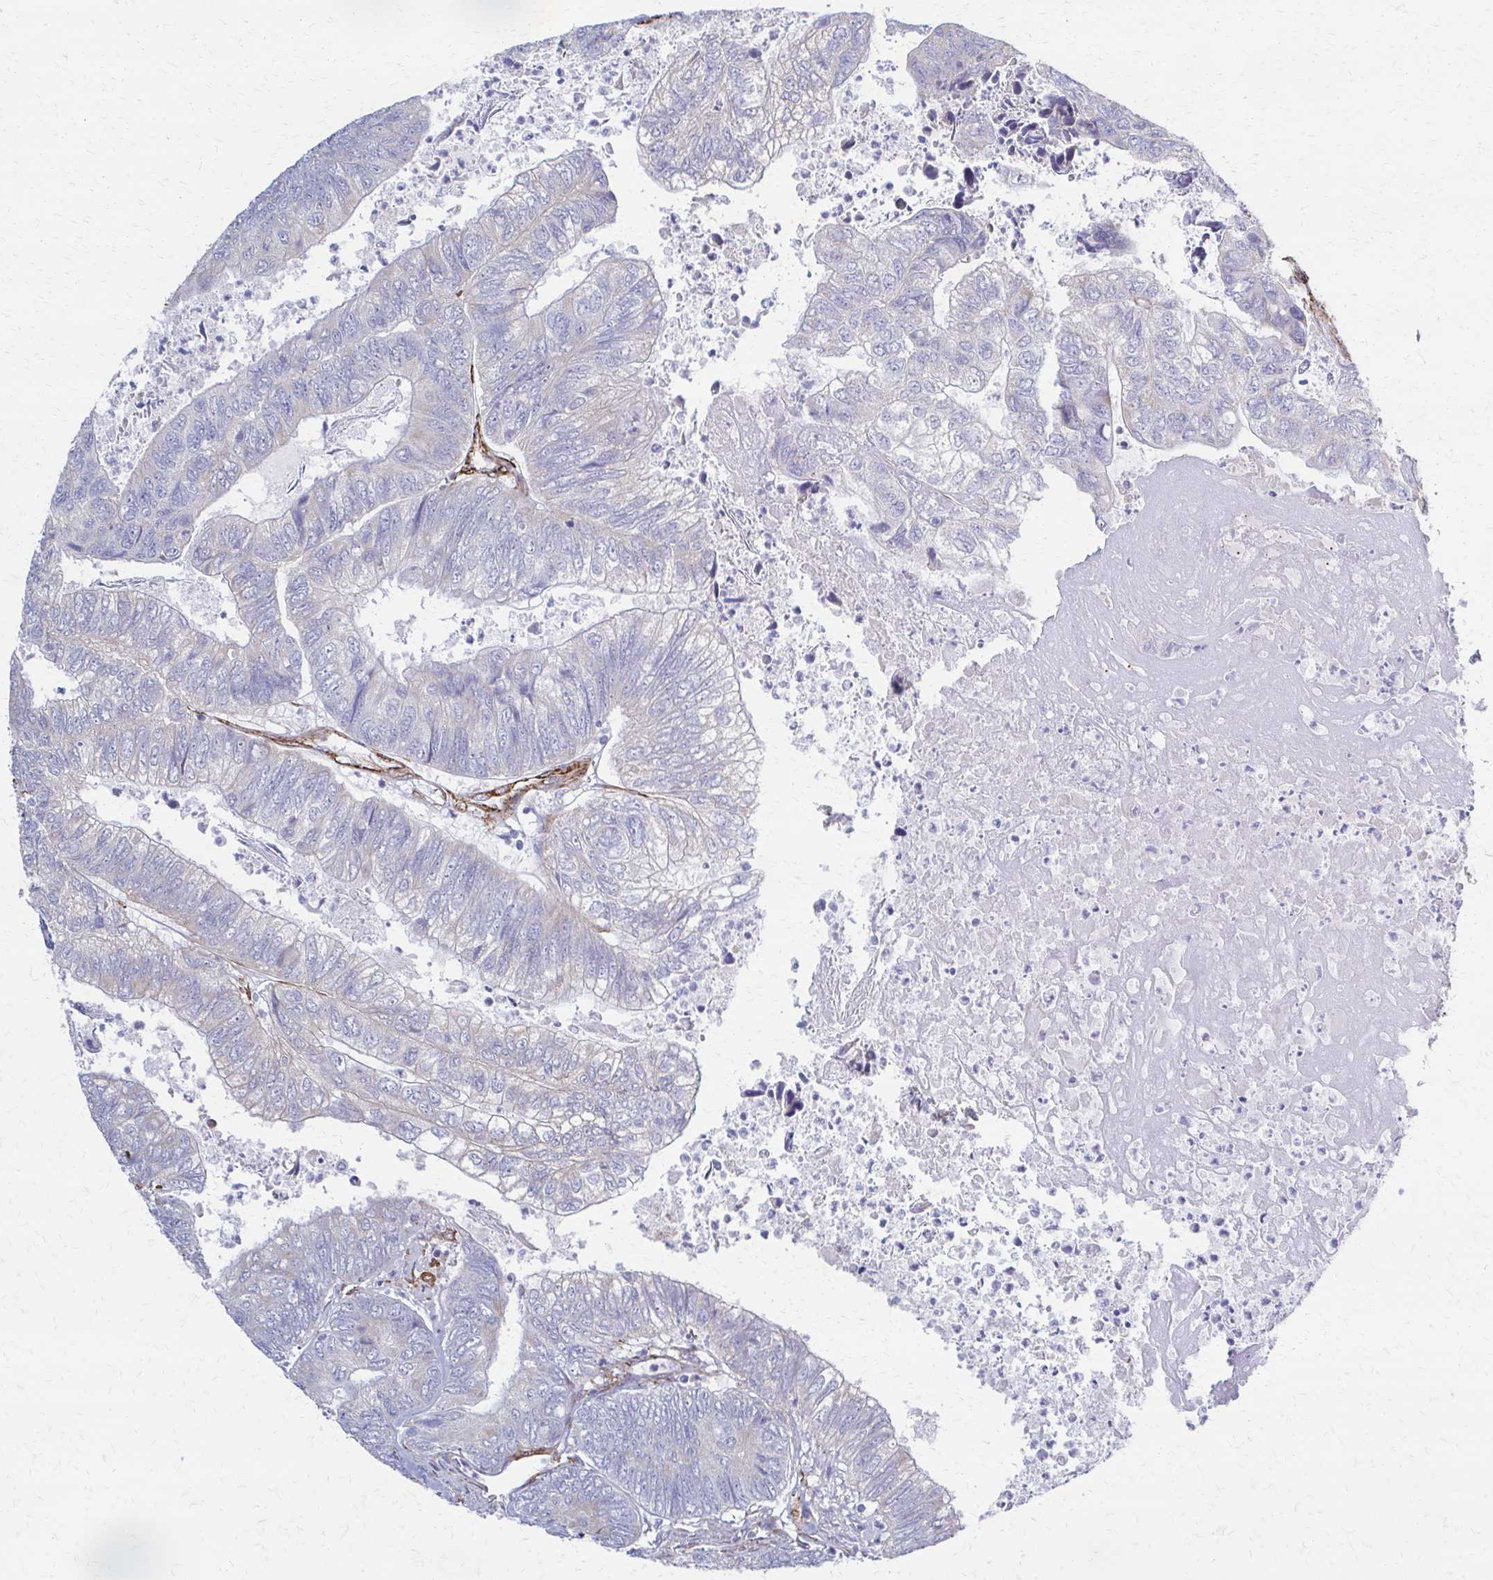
{"staining": {"intensity": "negative", "quantity": "none", "location": "none"}, "tissue": "colorectal cancer", "cell_type": "Tumor cells", "image_type": "cancer", "snomed": [{"axis": "morphology", "description": "Adenocarcinoma, NOS"}, {"axis": "topography", "description": "Colon"}], "caption": "This is an immunohistochemistry (IHC) image of human colorectal cancer. There is no expression in tumor cells.", "gene": "TIMMDC1", "patient": {"sex": "female", "age": 67}}